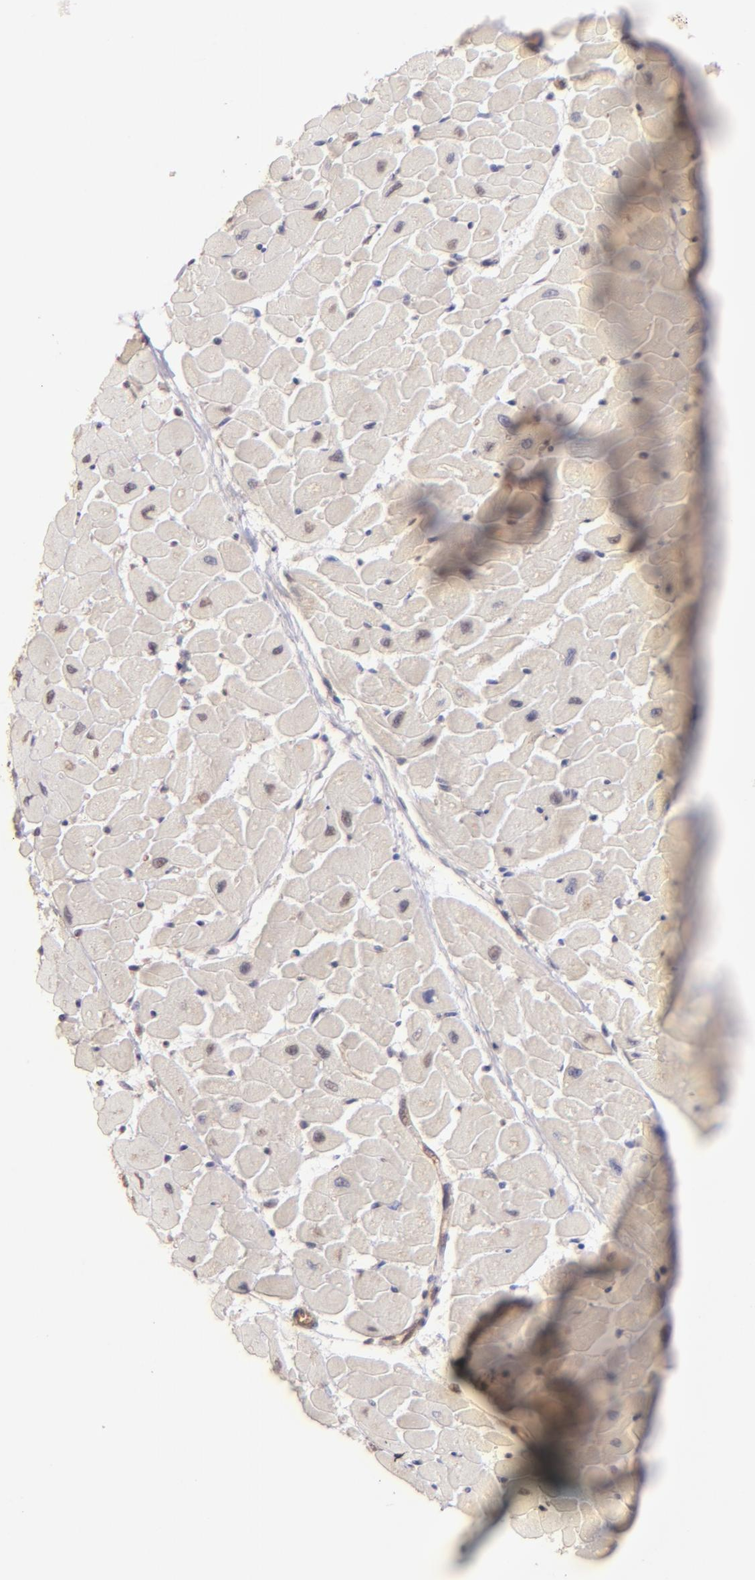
{"staining": {"intensity": "weak", "quantity": "25%-75%", "location": "cytoplasmic/membranous"}, "tissue": "heart muscle", "cell_type": "Cardiomyocytes", "image_type": "normal", "snomed": [{"axis": "morphology", "description": "Normal tissue, NOS"}, {"axis": "topography", "description": "Heart"}], "caption": "This micrograph exhibits normal heart muscle stained with immunohistochemistry to label a protein in brown. The cytoplasmic/membranous of cardiomyocytes show weak positivity for the protein. Nuclei are counter-stained blue.", "gene": "CLDN1", "patient": {"sex": "female", "age": 19}}